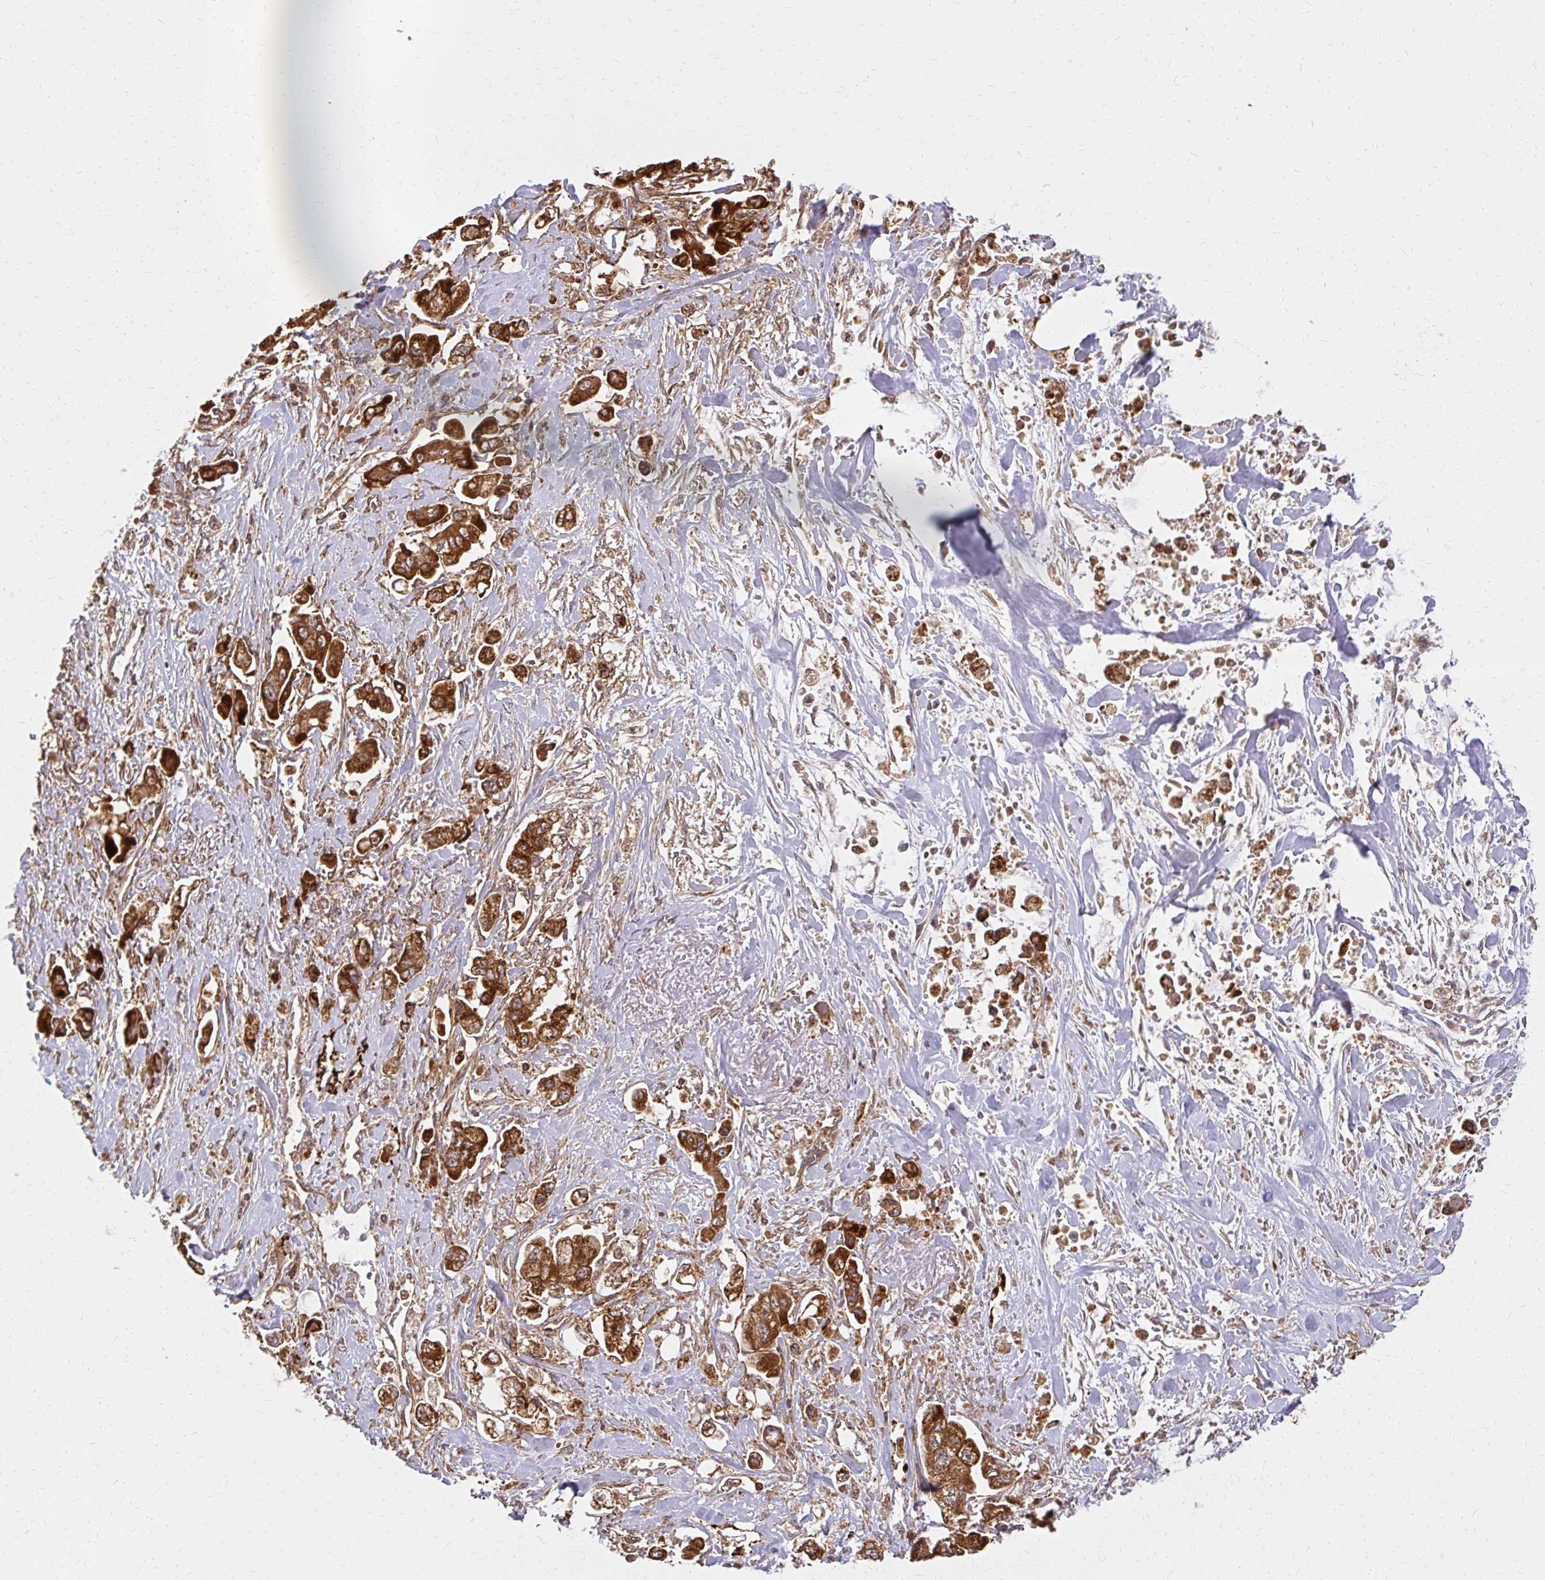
{"staining": {"intensity": "strong", "quantity": ">75%", "location": "cytoplasmic/membranous"}, "tissue": "stomach cancer", "cell_type": "Tumor cells", "image_type": "cancer", "snomed": [{"axis": "morphology", "description": "Adenocarcinoma, NOS"}, {"axis": "topography", "description": "Stomach"}], "caption": "This photomicrograph demonstrates immunohistochemistry staining of human stomach cancer (adenocarcinoma), with high strong cytoplasmic/membranous staining in approximately >75% of tumor cells.", "gene": "GNS", "patient": {"sex": "male", "age": 62}}